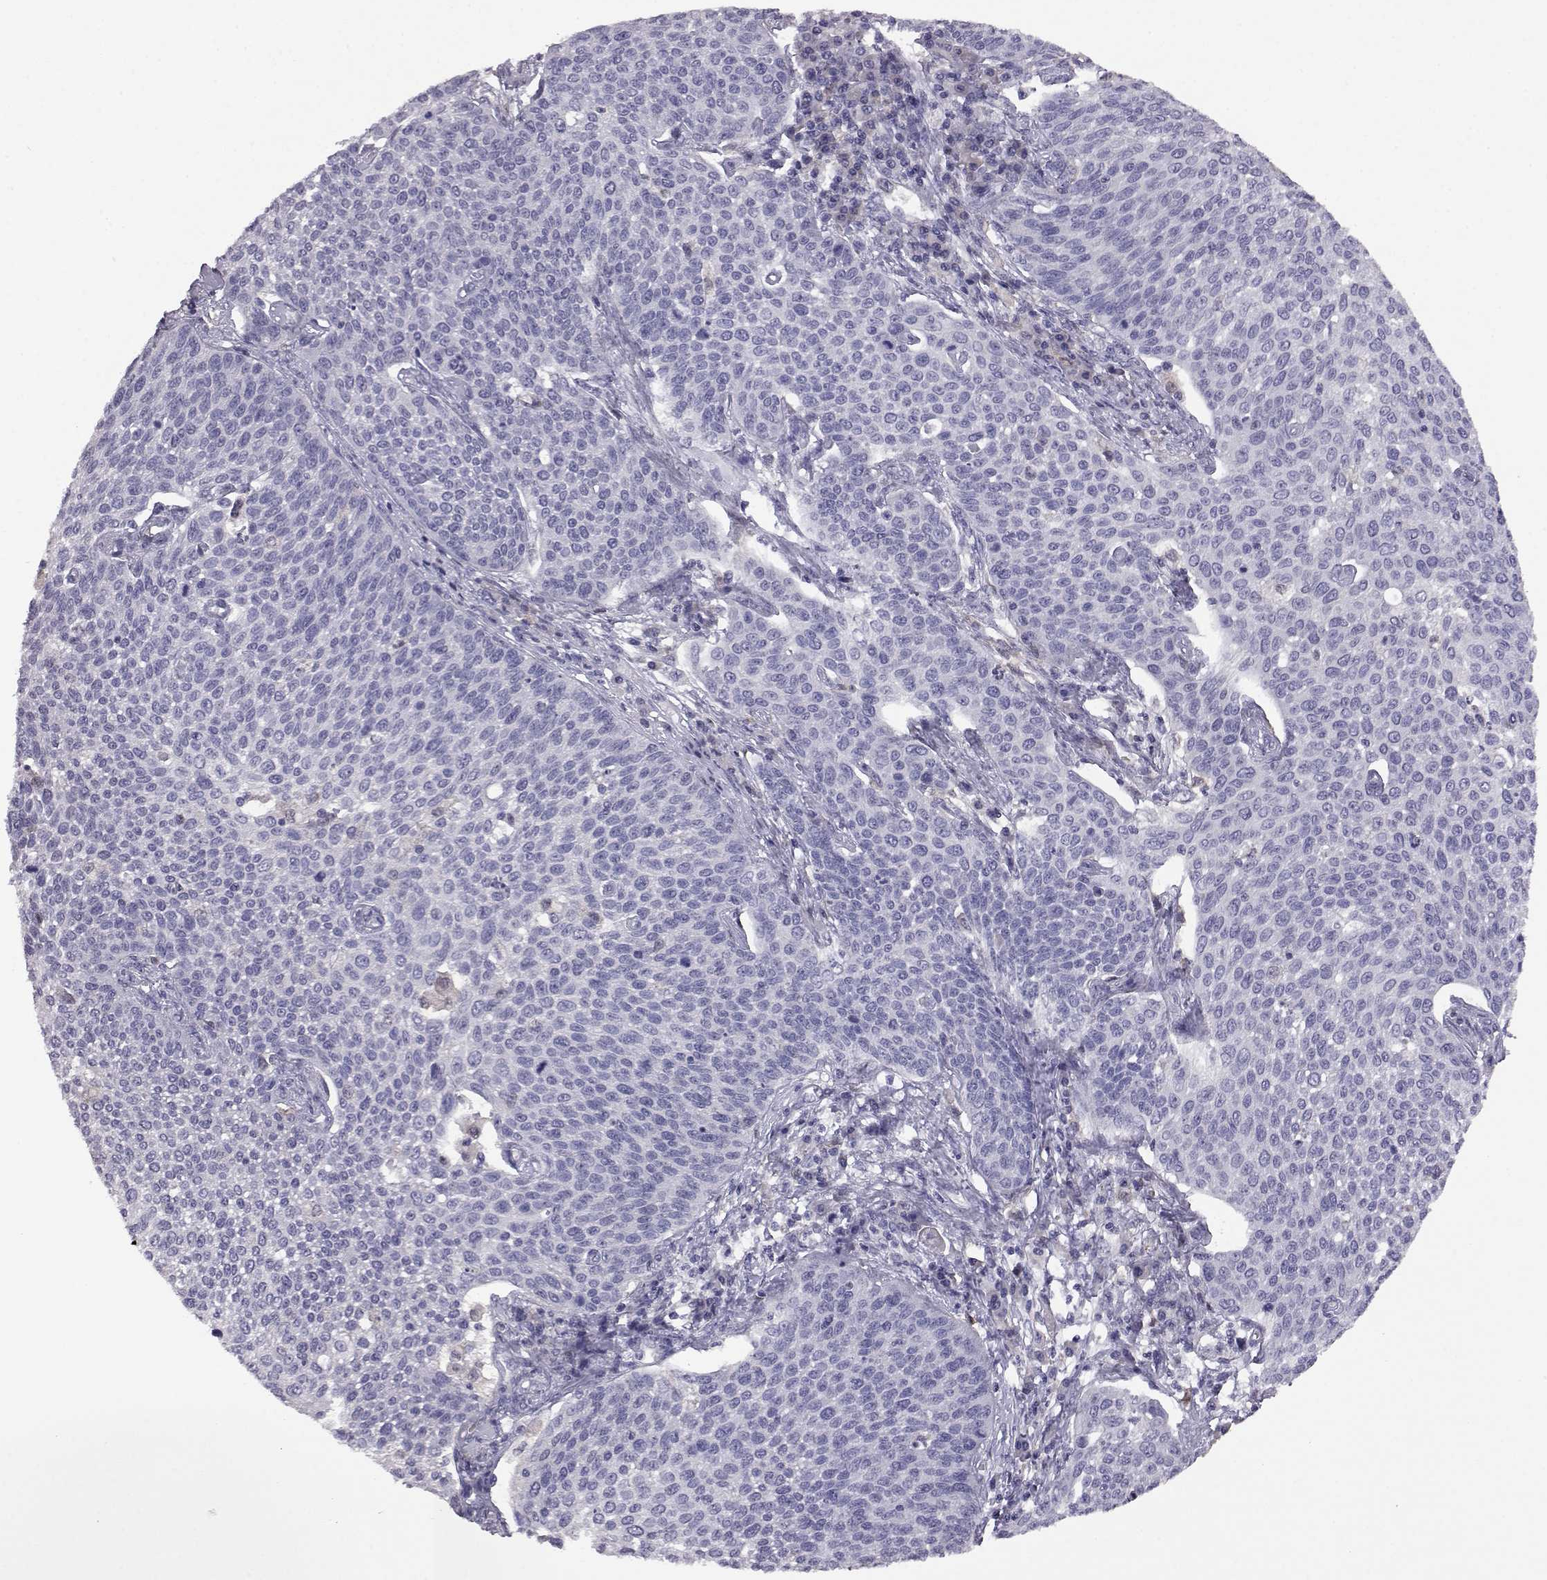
{"staining": {"intensity": "negative", "quantity": "none", "location": "none"}, "tissue": "cervical cancer", "cell_type": "Tumor cells", "image_type": "cancer", "snomed": [{"axis": "morphology", "description": "Squamous cell carcinoma, NOS"}, {"axis": "topography", "description": "Cervix"}], "caption": "IHC histopathology image of human cervical squamous cell carcinoma stained for a protein (brown), which shows no staining in tumor cells. Nuclei are stained in blue.", "gene": "AKR1B1", "patient": {"sex": "female", "age": 34}}